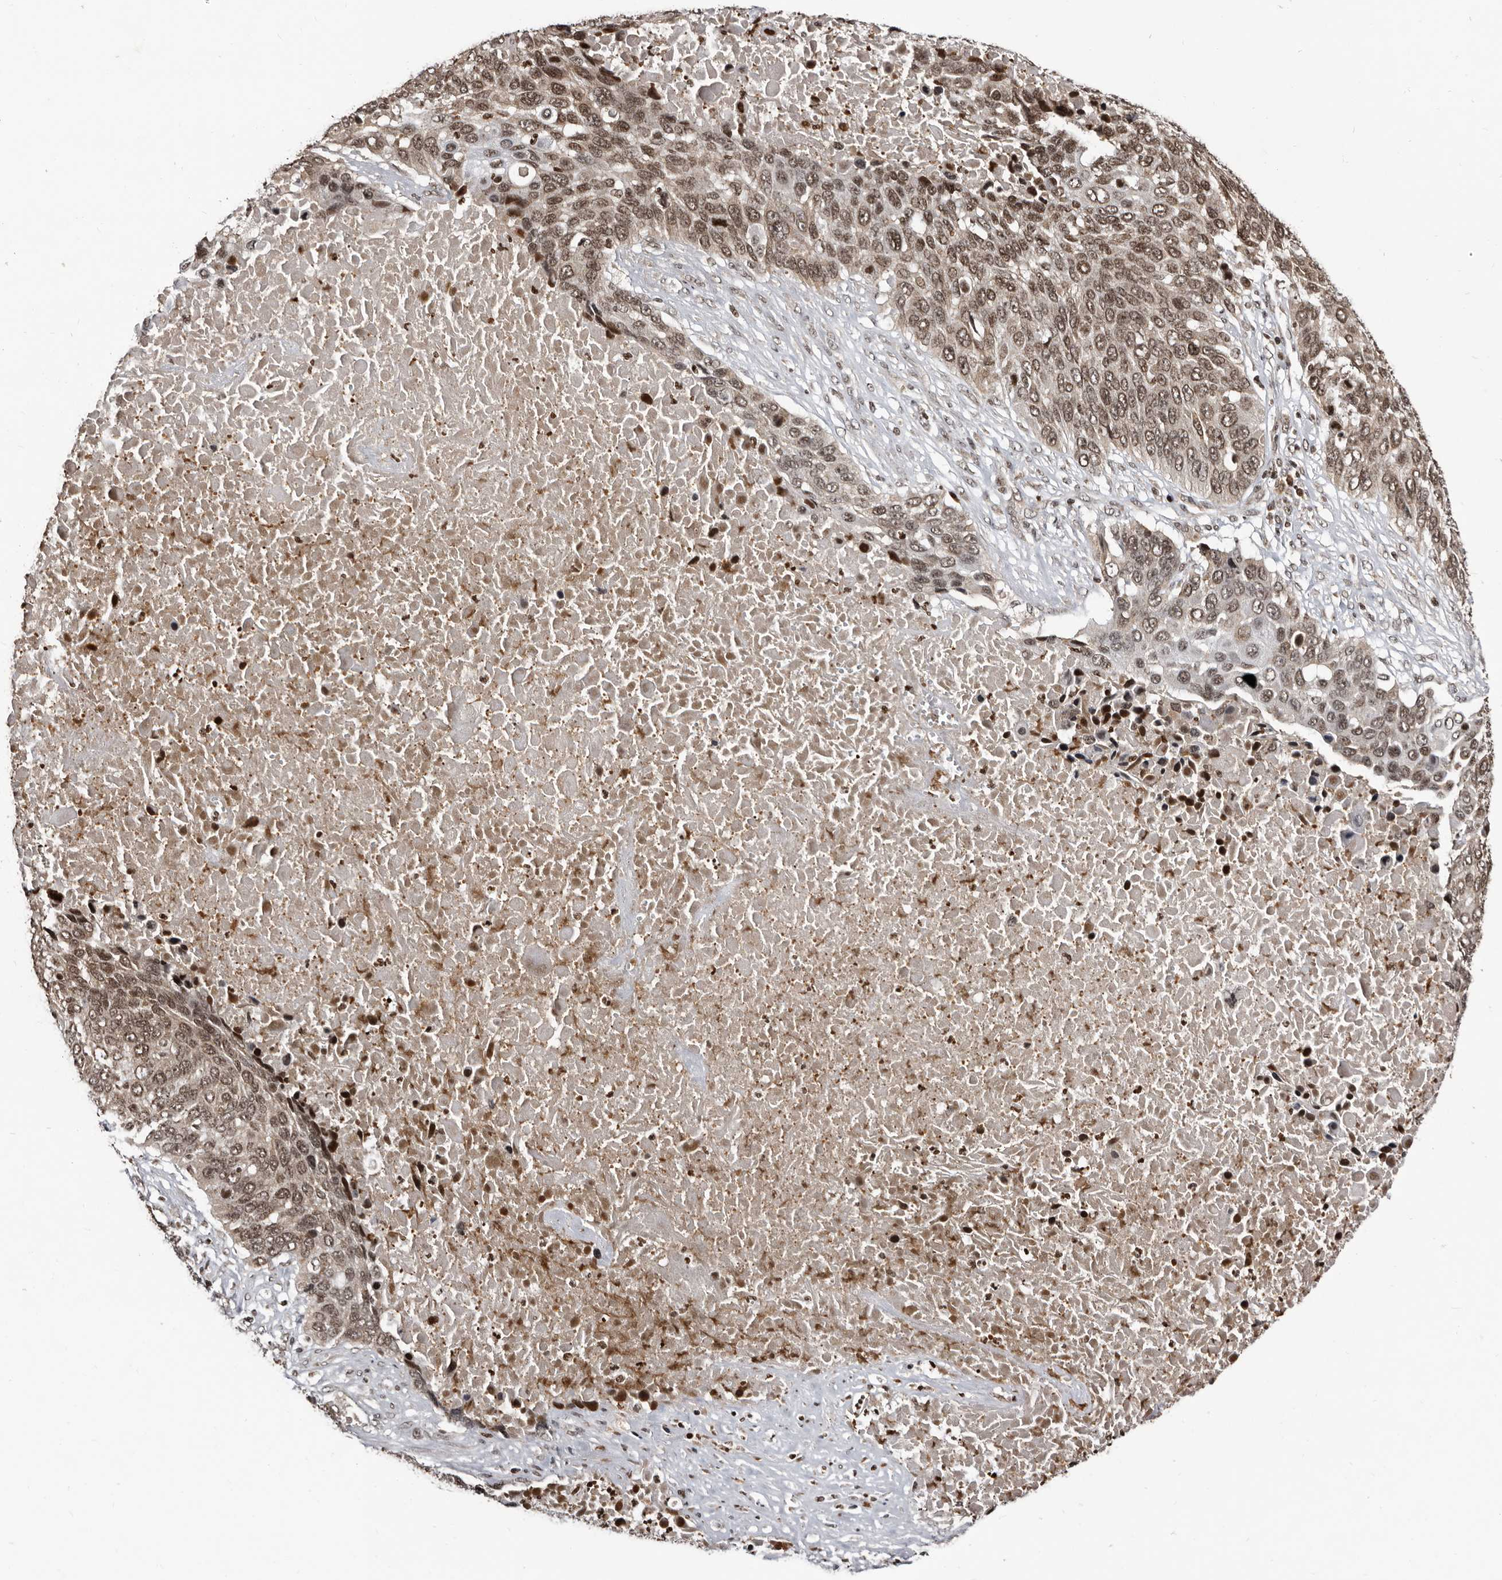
{"staining": {"intensity": "moderate", "quantity": ">75%", "location": "nuclear"}, "tissue": "lung cancer", "cell_type": "Tumor cells", "image_type": "cancer", "snomed": [{"axis": "morphology", "description": "Squamous cell carcinoma, NOS"}, {"axis": "topography", "description": "Lung"}], "caption": "An image of human lung cancer stained for a protein reveals moderate nuclear brown staining in tumor cells.", "gene": "THUMPD1", "patient": {"sex": "male", "age": 66}}